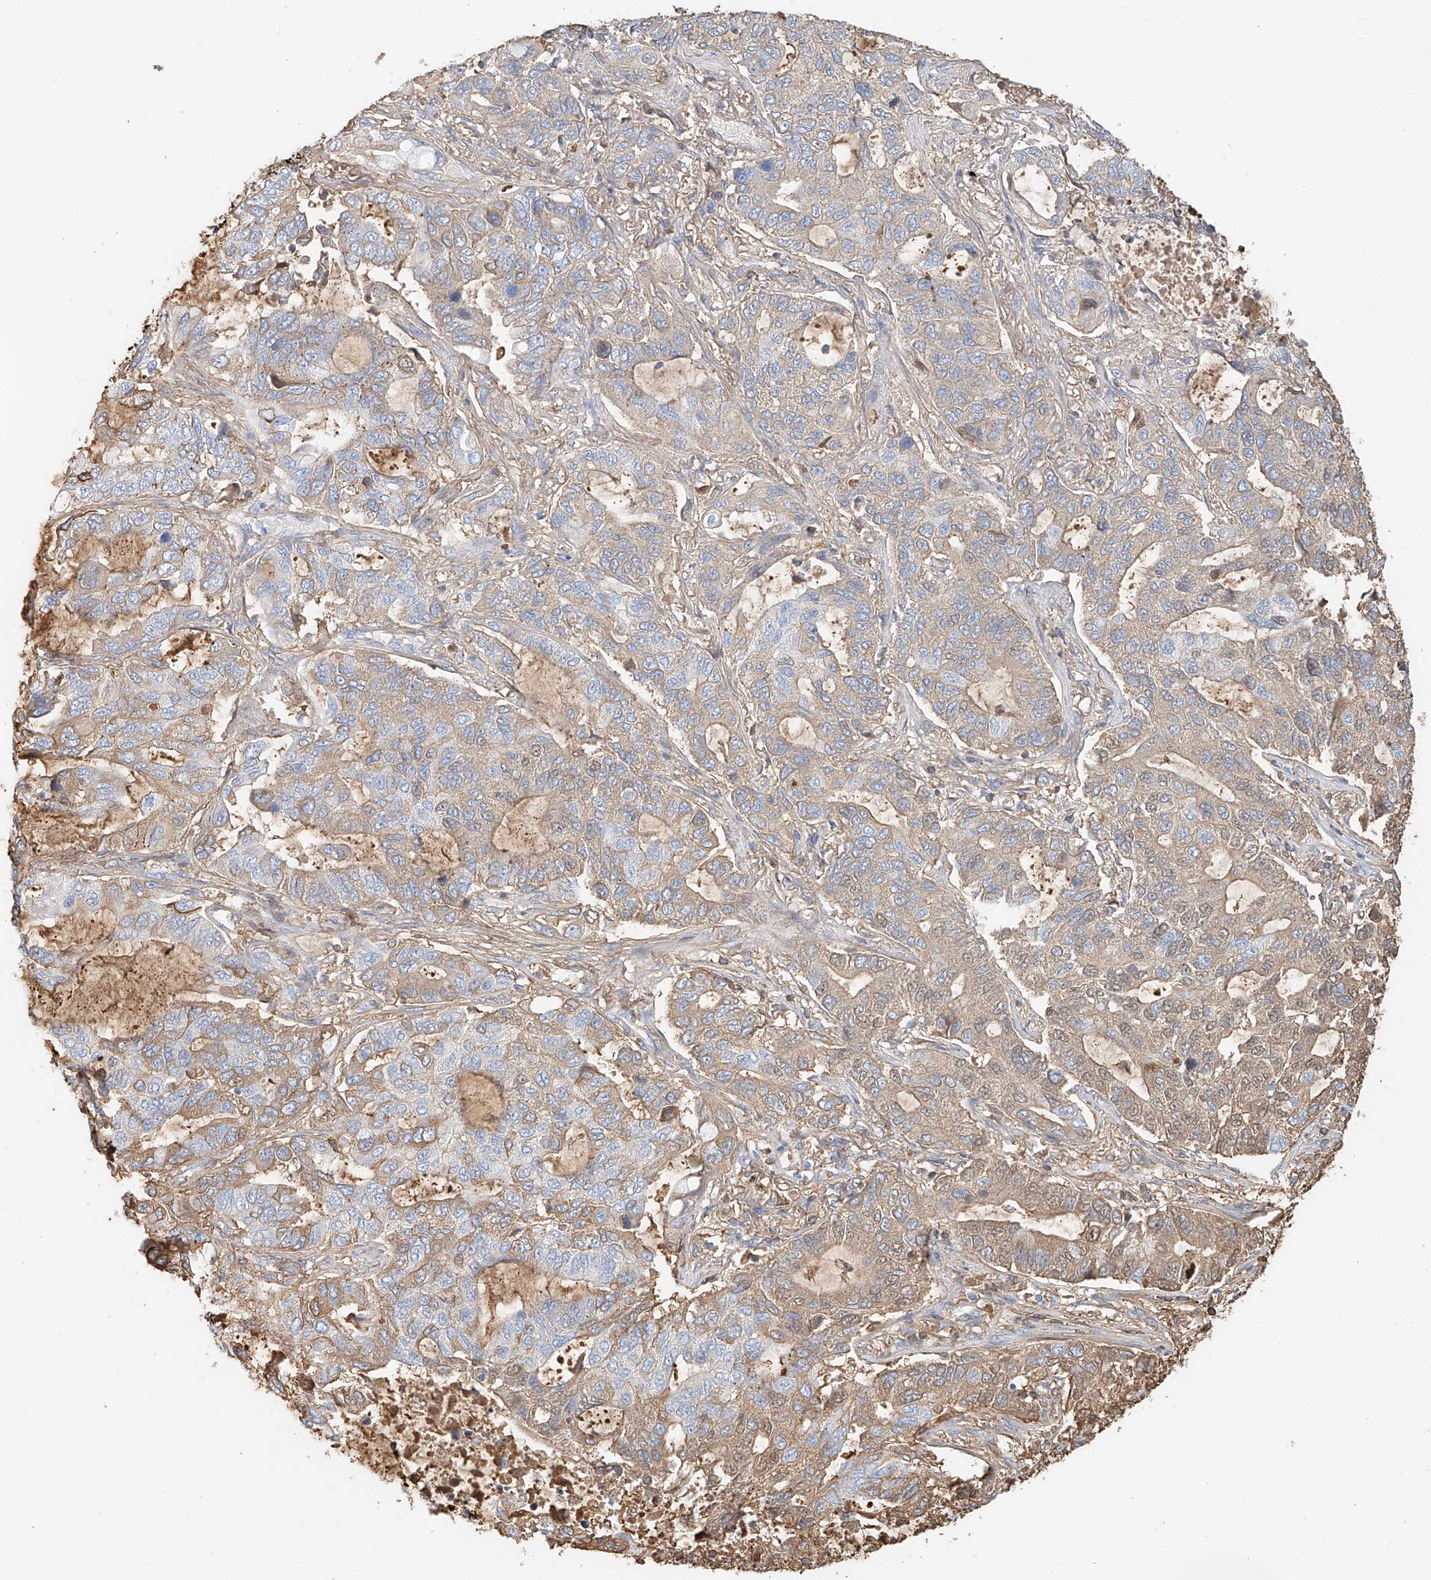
{"staining": {"intensity": "weak", "quantity": "25%-75%", "location": "cytoplasmic/membranous"}, "tissue": "lung cancer", "cell_type": "Tumor cells", "image_type": "cancer", "snomed": [{"axis": "morphology", "description": "Adenocarcinoma, NOS"}, {"axis": "topography", "description": "Lung"}], "caption": "Lung cancer stained with immunohistochemistry displays weak cytoplasmic/membranous expression in about 25%-75% of tumor cells.", "gene": "ZFP30", "patient": {"sex": "male", "age": 64}}